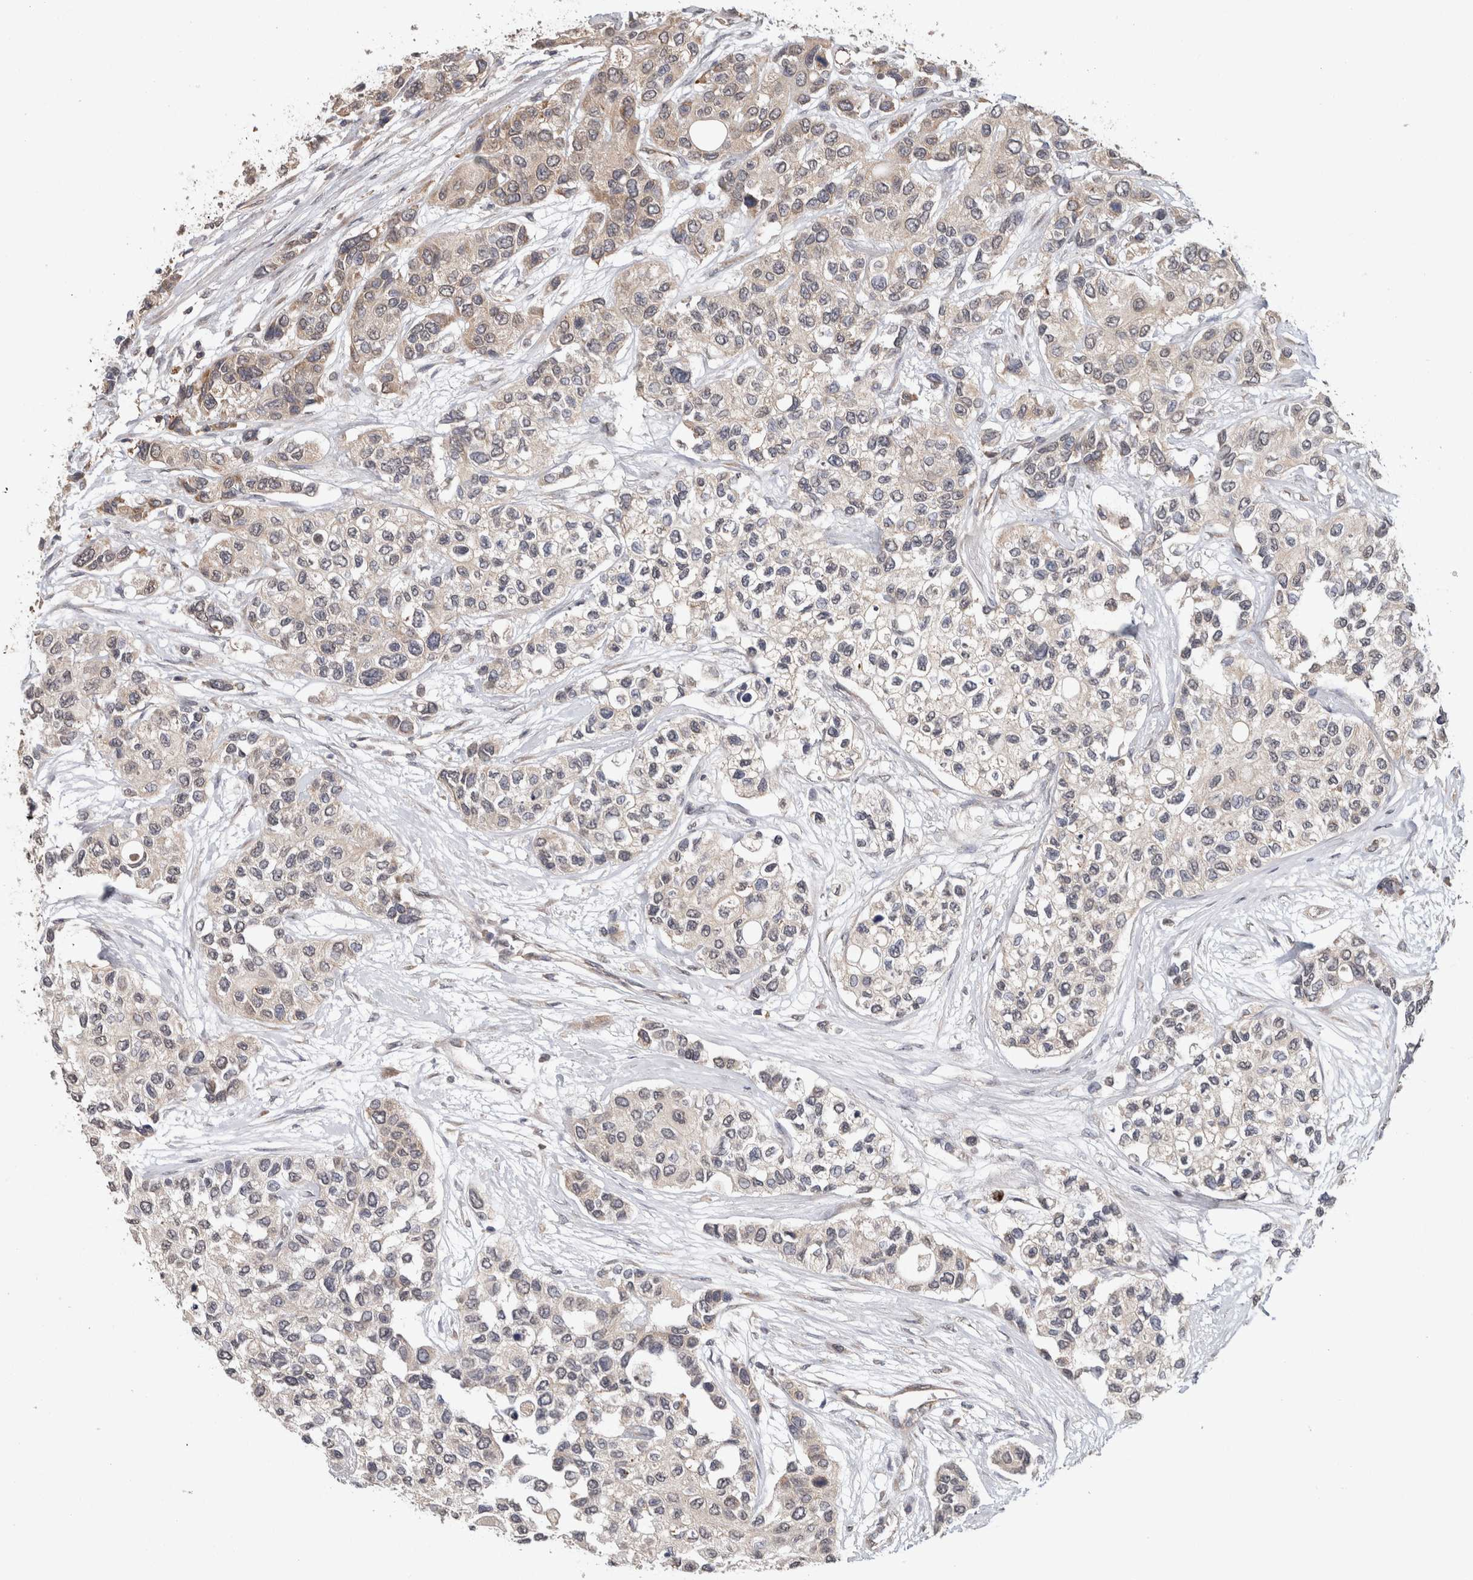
{"staining": {"intensity": "negative", "quantity": "none", "location": "none"}, "tissue": "urothelial cancer", "cell_type": "Tumor cells", "image_type": "cancer", "snomed": [{"axis": "morphology", "description": "Urothelial carcinoma, High grade"}, {"axis": "topography", "description": "Urinary bladder"}], "caption": "There is no significant positivity in tumor cells of high-grade urothelial carcinoma. (Stains: DAB immunohistochemistry with hematoxylin counter stain, Microscopy: brightfield microscopy at high magnification).", "gene": "HMOX2", "patient": {"sex": "female", "age": 56}}